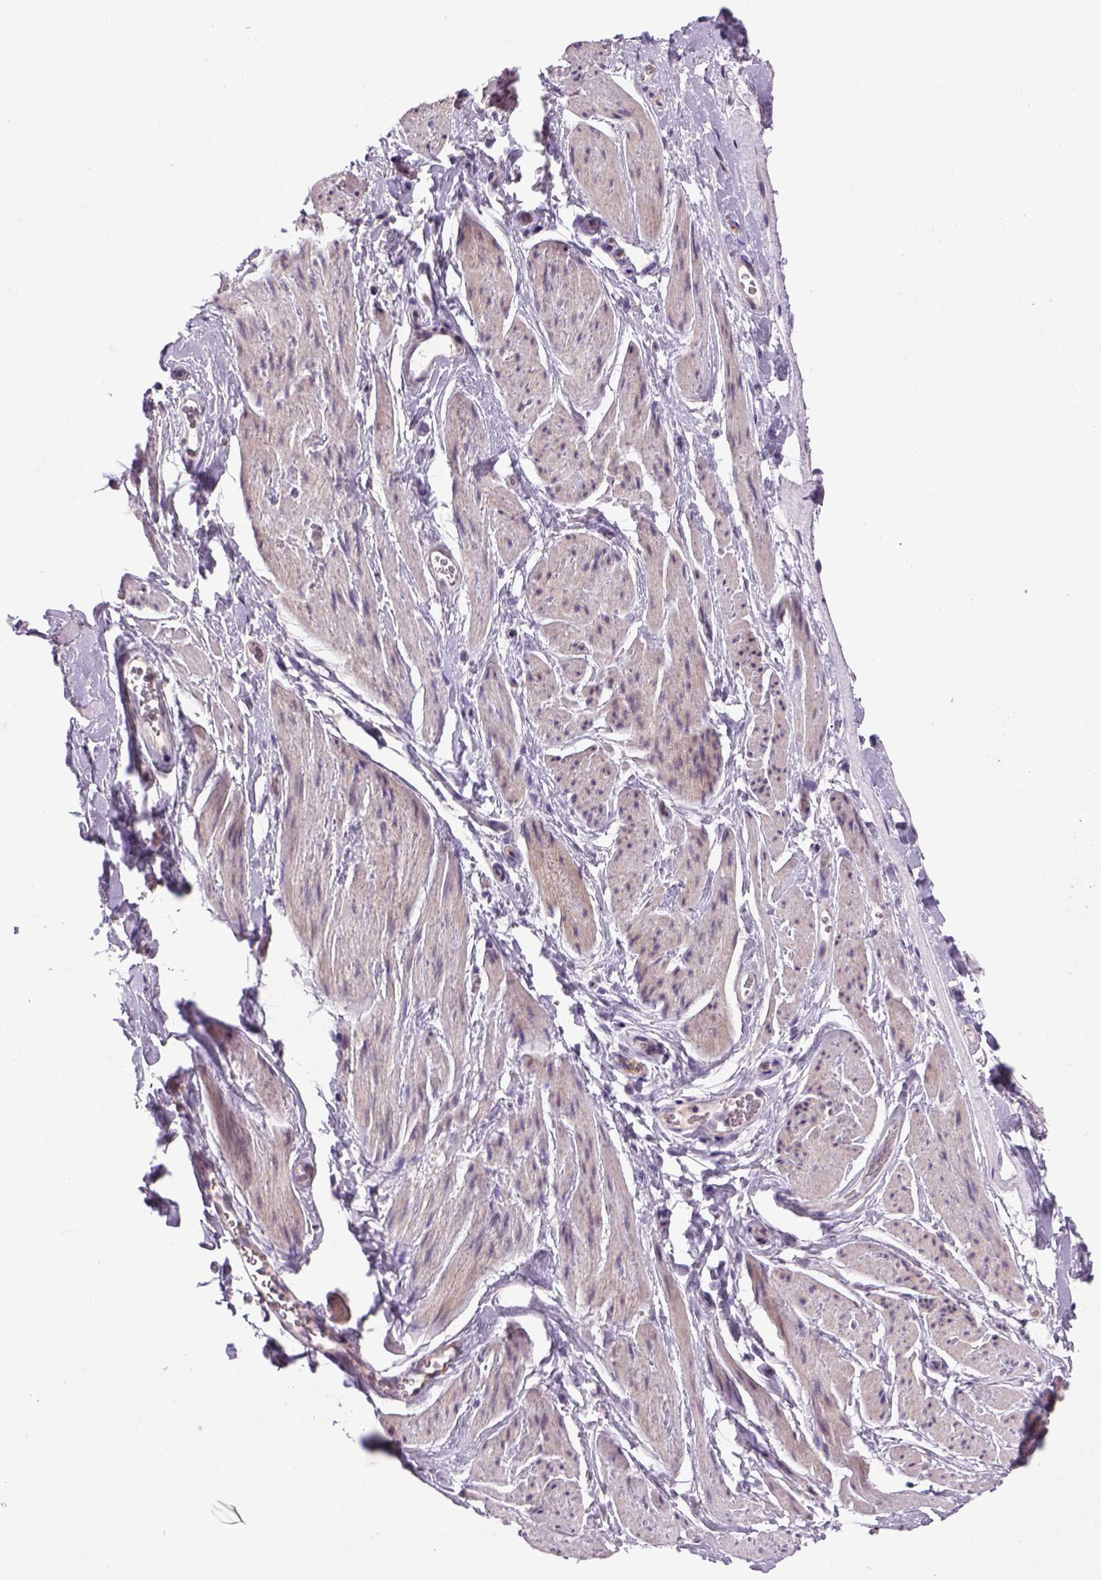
{"staining": {"intensity": "negative", "quantity": "none", "location": "none"}, "tissue": "adipose tissue", "cell_type": "Adipocytes", "image_type": "normal", "snomed": [{"axis": "morphology", "description": "Normal tissue, NOS"}, {"axis": "topography", "description": "Anal"}, {"axis": "topography", "description": "Peripheral nerve tissue"}], "caption": "Photomicrograph shows no protein expression in adipocytes of unremarkable adipose tissue.", "gene": "PRRT1", "patient": {"sex": "male", "age": 53}}